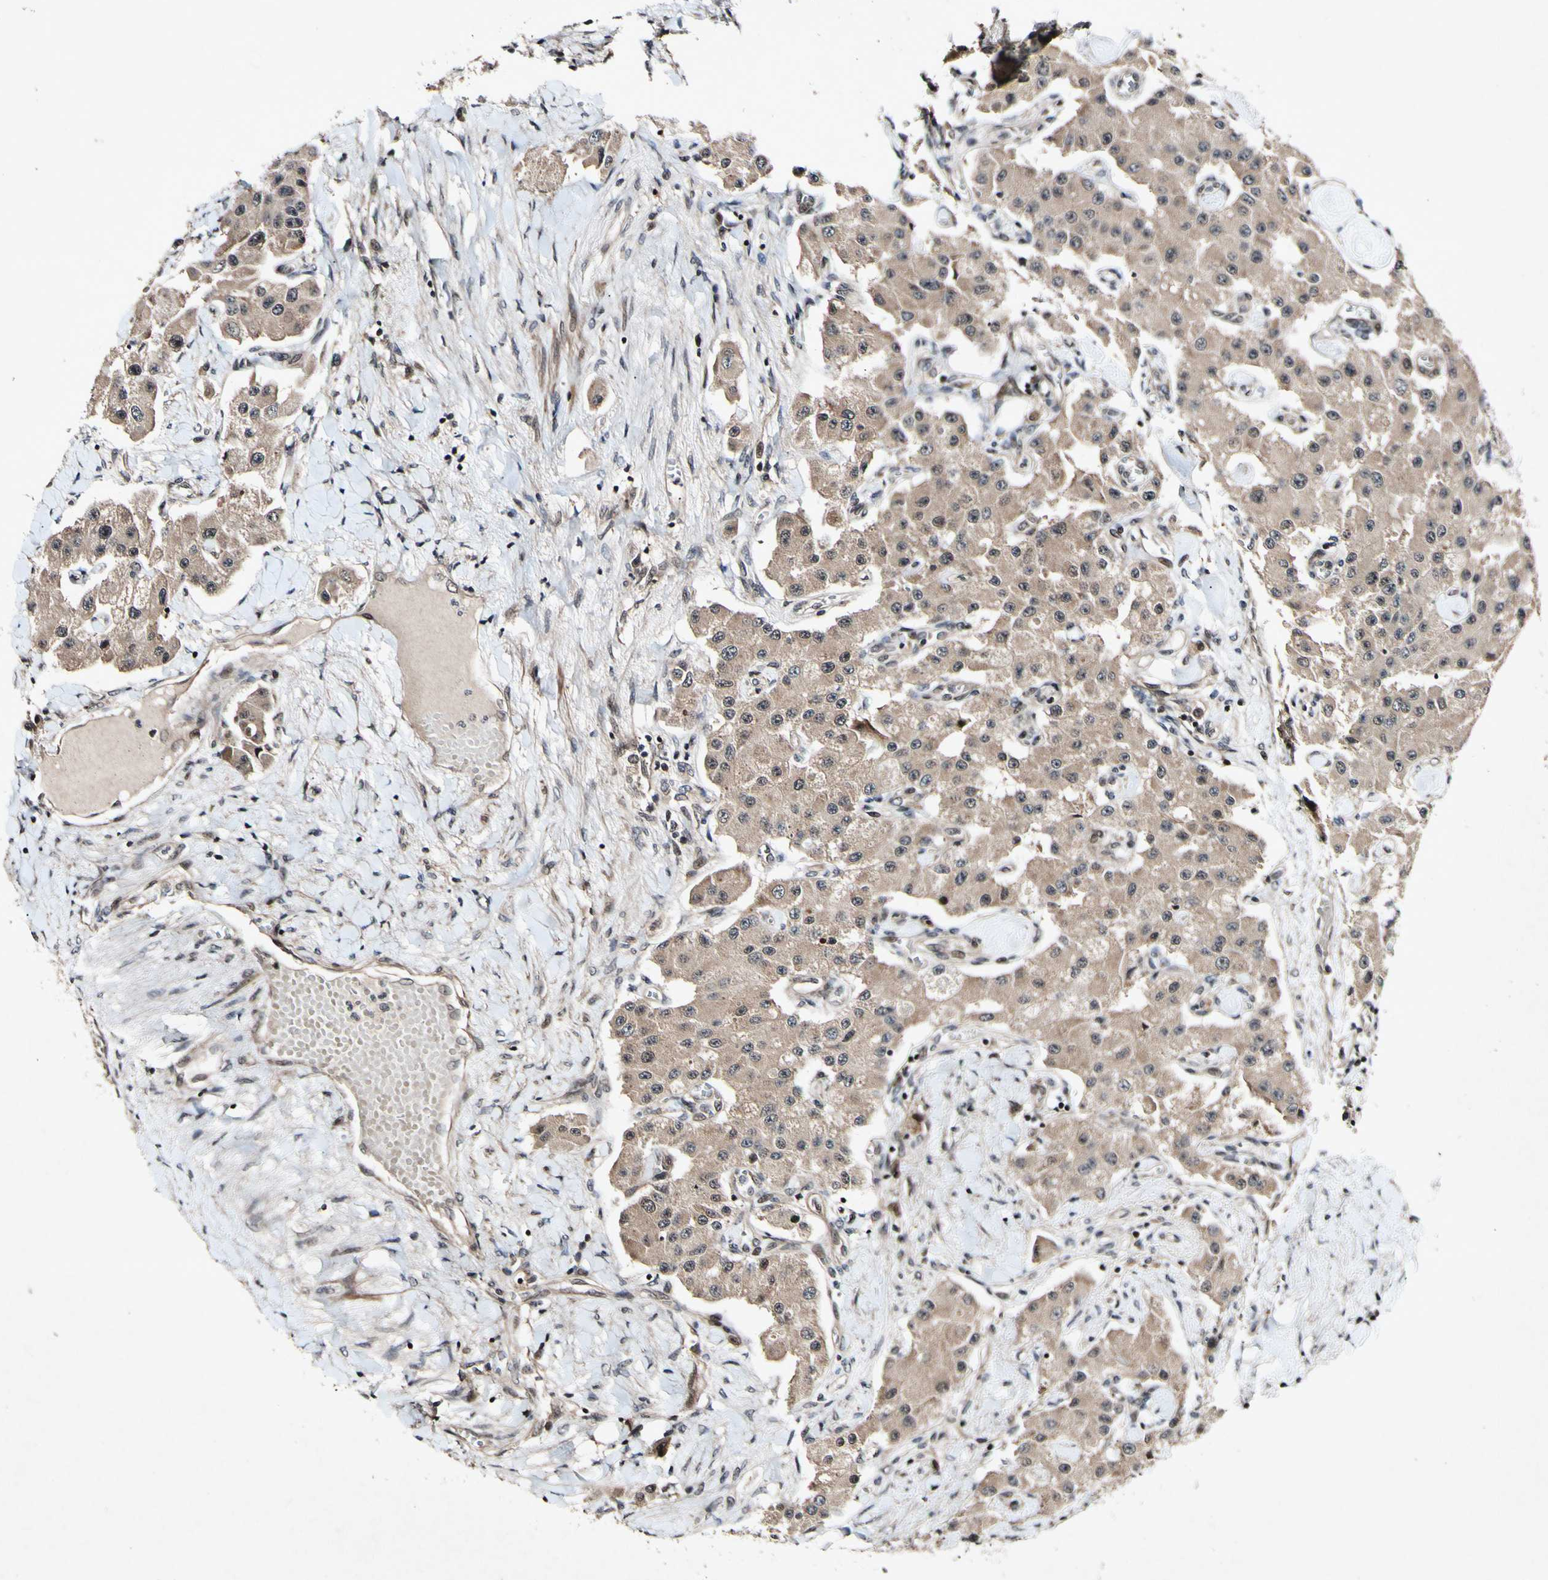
{"staining": {"intensity": "moderate", "quantity": ">75%", "location": "cytoplasmic/membranous"}, "tissue": "carcinoid", "cell_type": "Tumor cells", "image_type": "cancer", "snomed": [{"axis": "morphology", "description": "Carcinoid, malignant, NOS"}, {"axis": "topography", "description": "Pancreas"}], "caption": "Malignant carcinoid stained with DAB immunohistochemistry shows medium levels of moderate cytoplasmic/membranous positivity in approximately >75% of tumor cells.", "gene": "CSNK1E", "patient": {"sex": "male", "age": 41}}